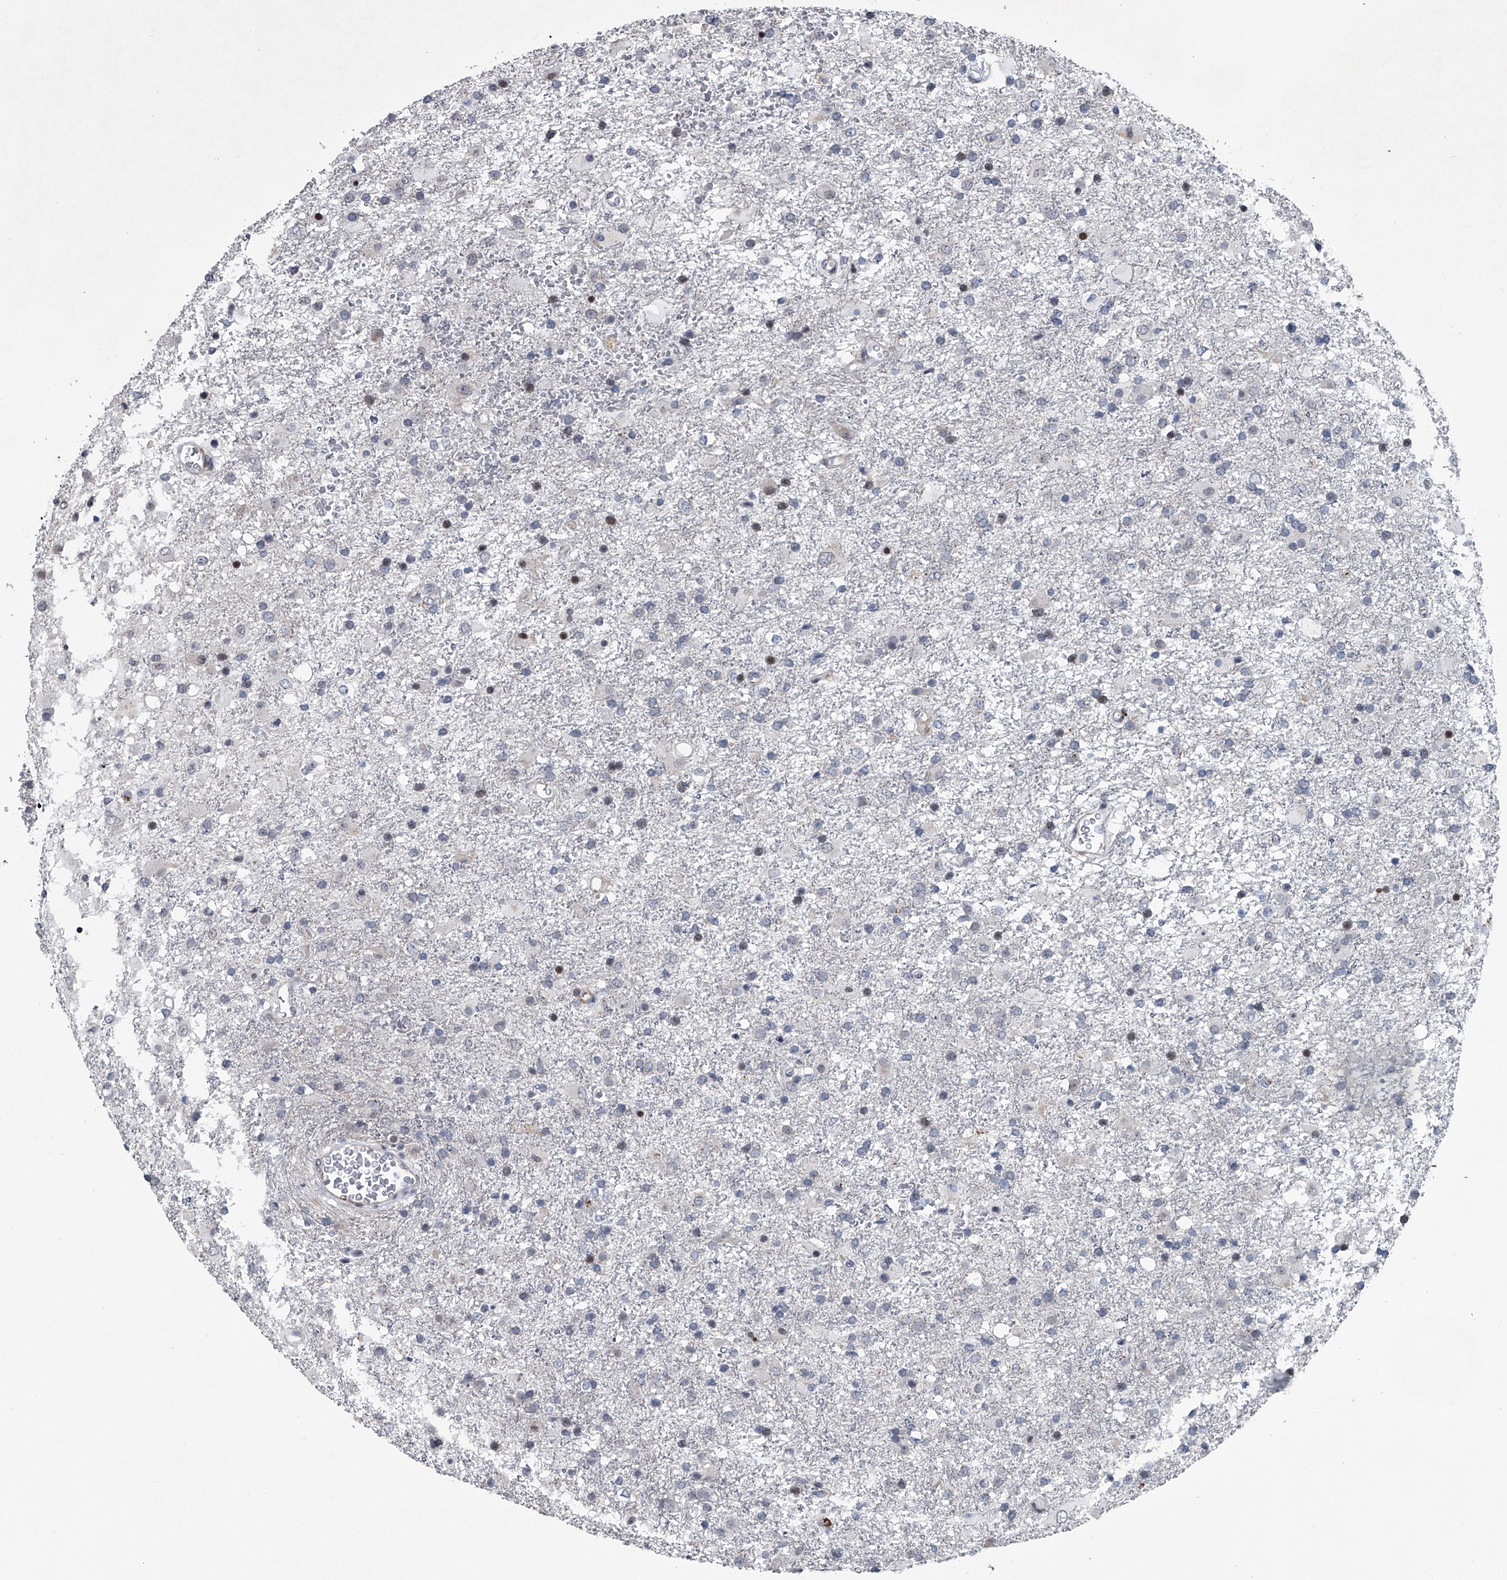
{"staining": {"intensity": "negative", "quantity": "none", "location": "none"}, "tissue": "glioma", "cell_type": "Tumor cells", "image_type": "cancer", "snomed": [{"axis": "morphology", "description": "Glioma, malignant, Low grade"}, {"axis": "topography", "description": "Brain"}], "caption": "Glioma stained for a protein using immunohistochemistry (IHC) reveals no expression tumor cells.", "gene": "PPP2R5D", "patient": {"sex": "male", "age": 65}}